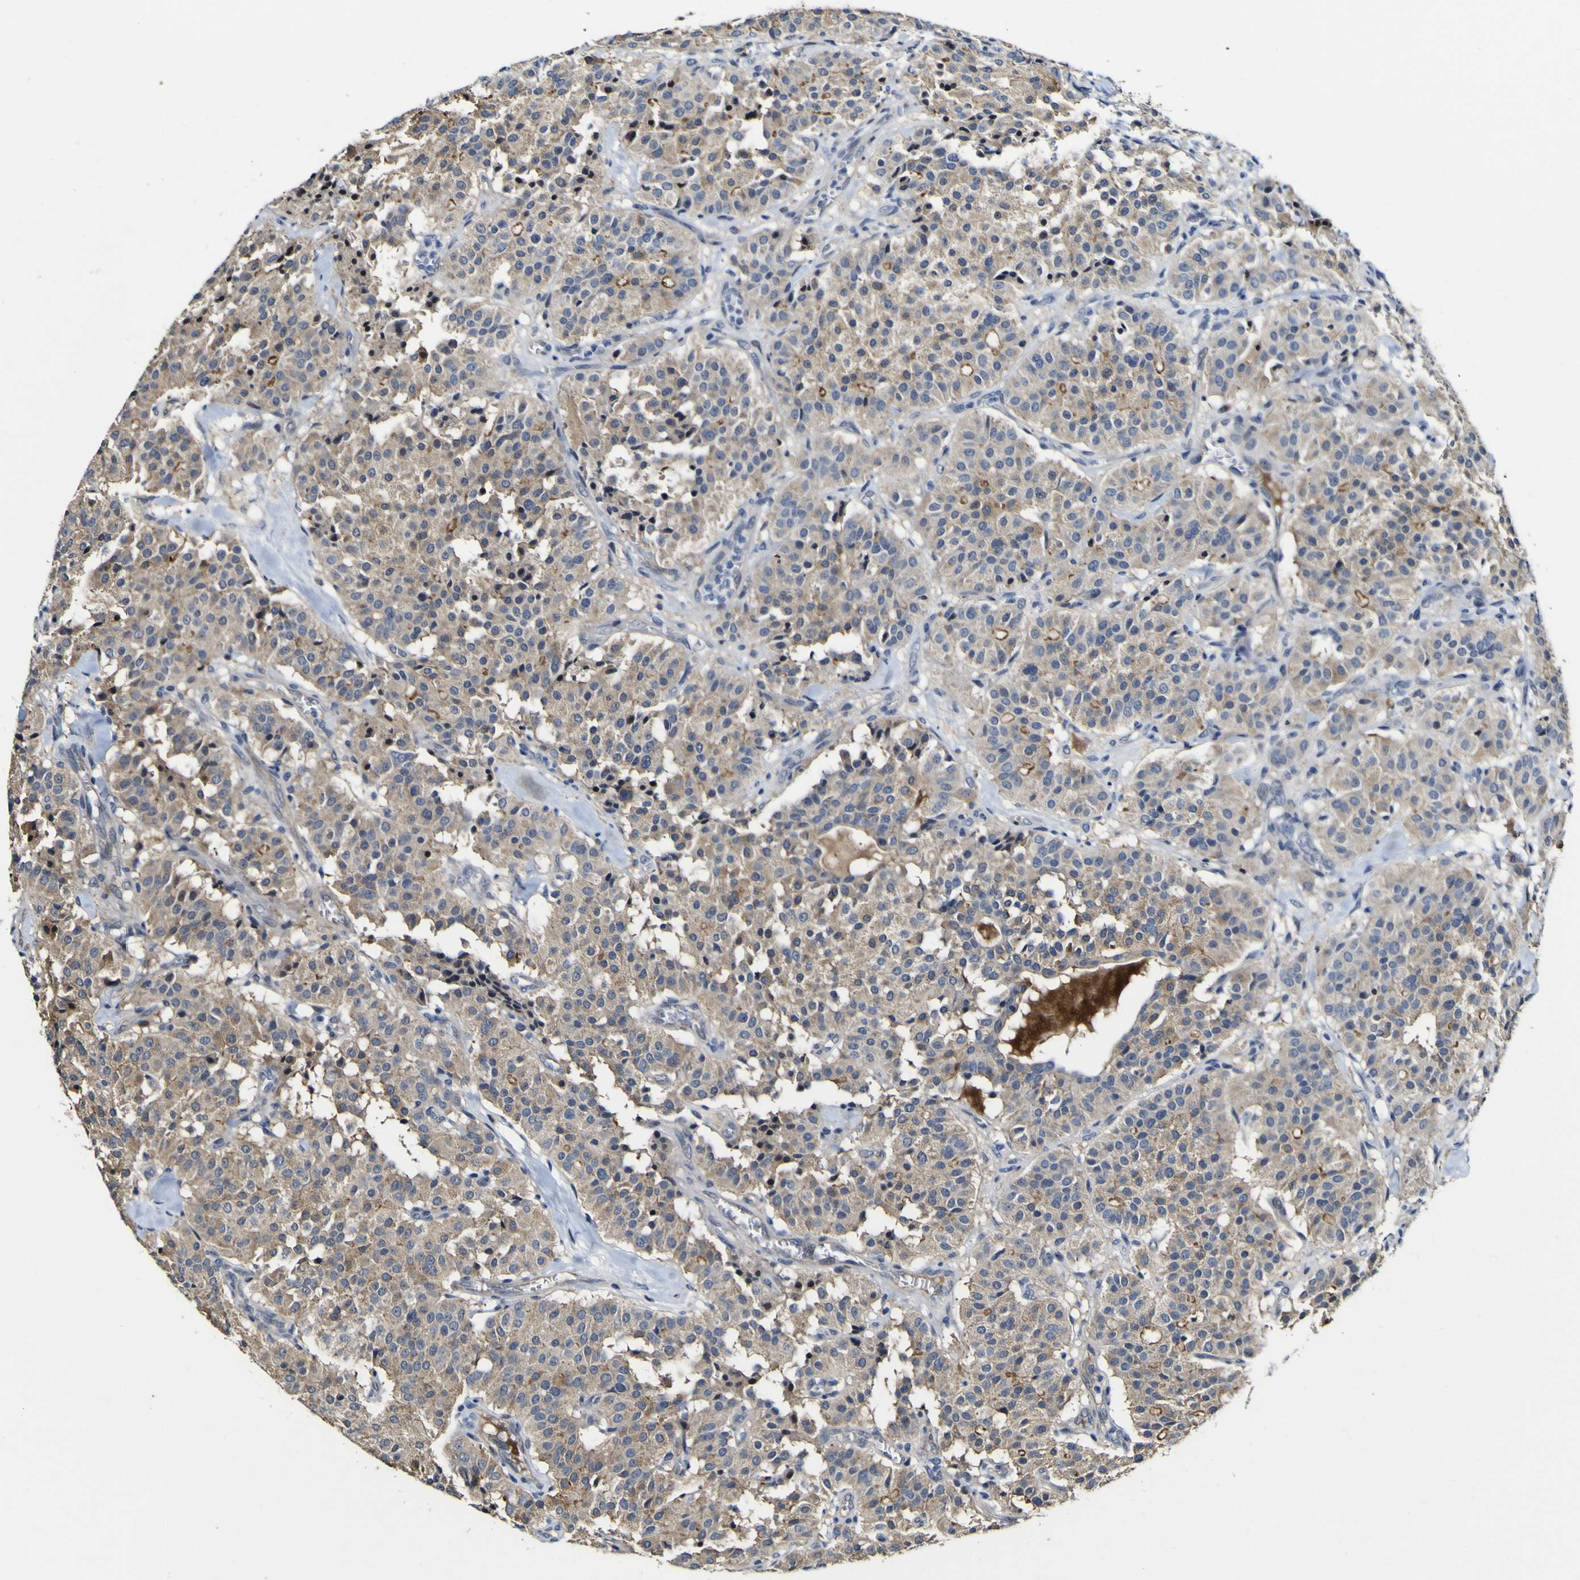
{"staining": {"intensity": "weak", "quantity": ">75%", "location": "cytoplasmic/membranous"}, "tissue": "carcinoid", "cell_type": "Tumor cells", "image_type": "cancer", "snomed": [{"axis": "morphology", "description": "Carcinoid, malignant, NOS"}, {"axis": "topography", "description": "Lung"}], "caption": "Immunohistochemical staining of carcinoid demonstrates weak cytoplasmic/membranous protein staining in approximately >75% of tumor cells. (DAB (3,3'-diaminobenzidine) IHC with brightfield microscopy, high magnification).", "gene": "CCL2", "patient": {"sex": "male", "age": 30}}